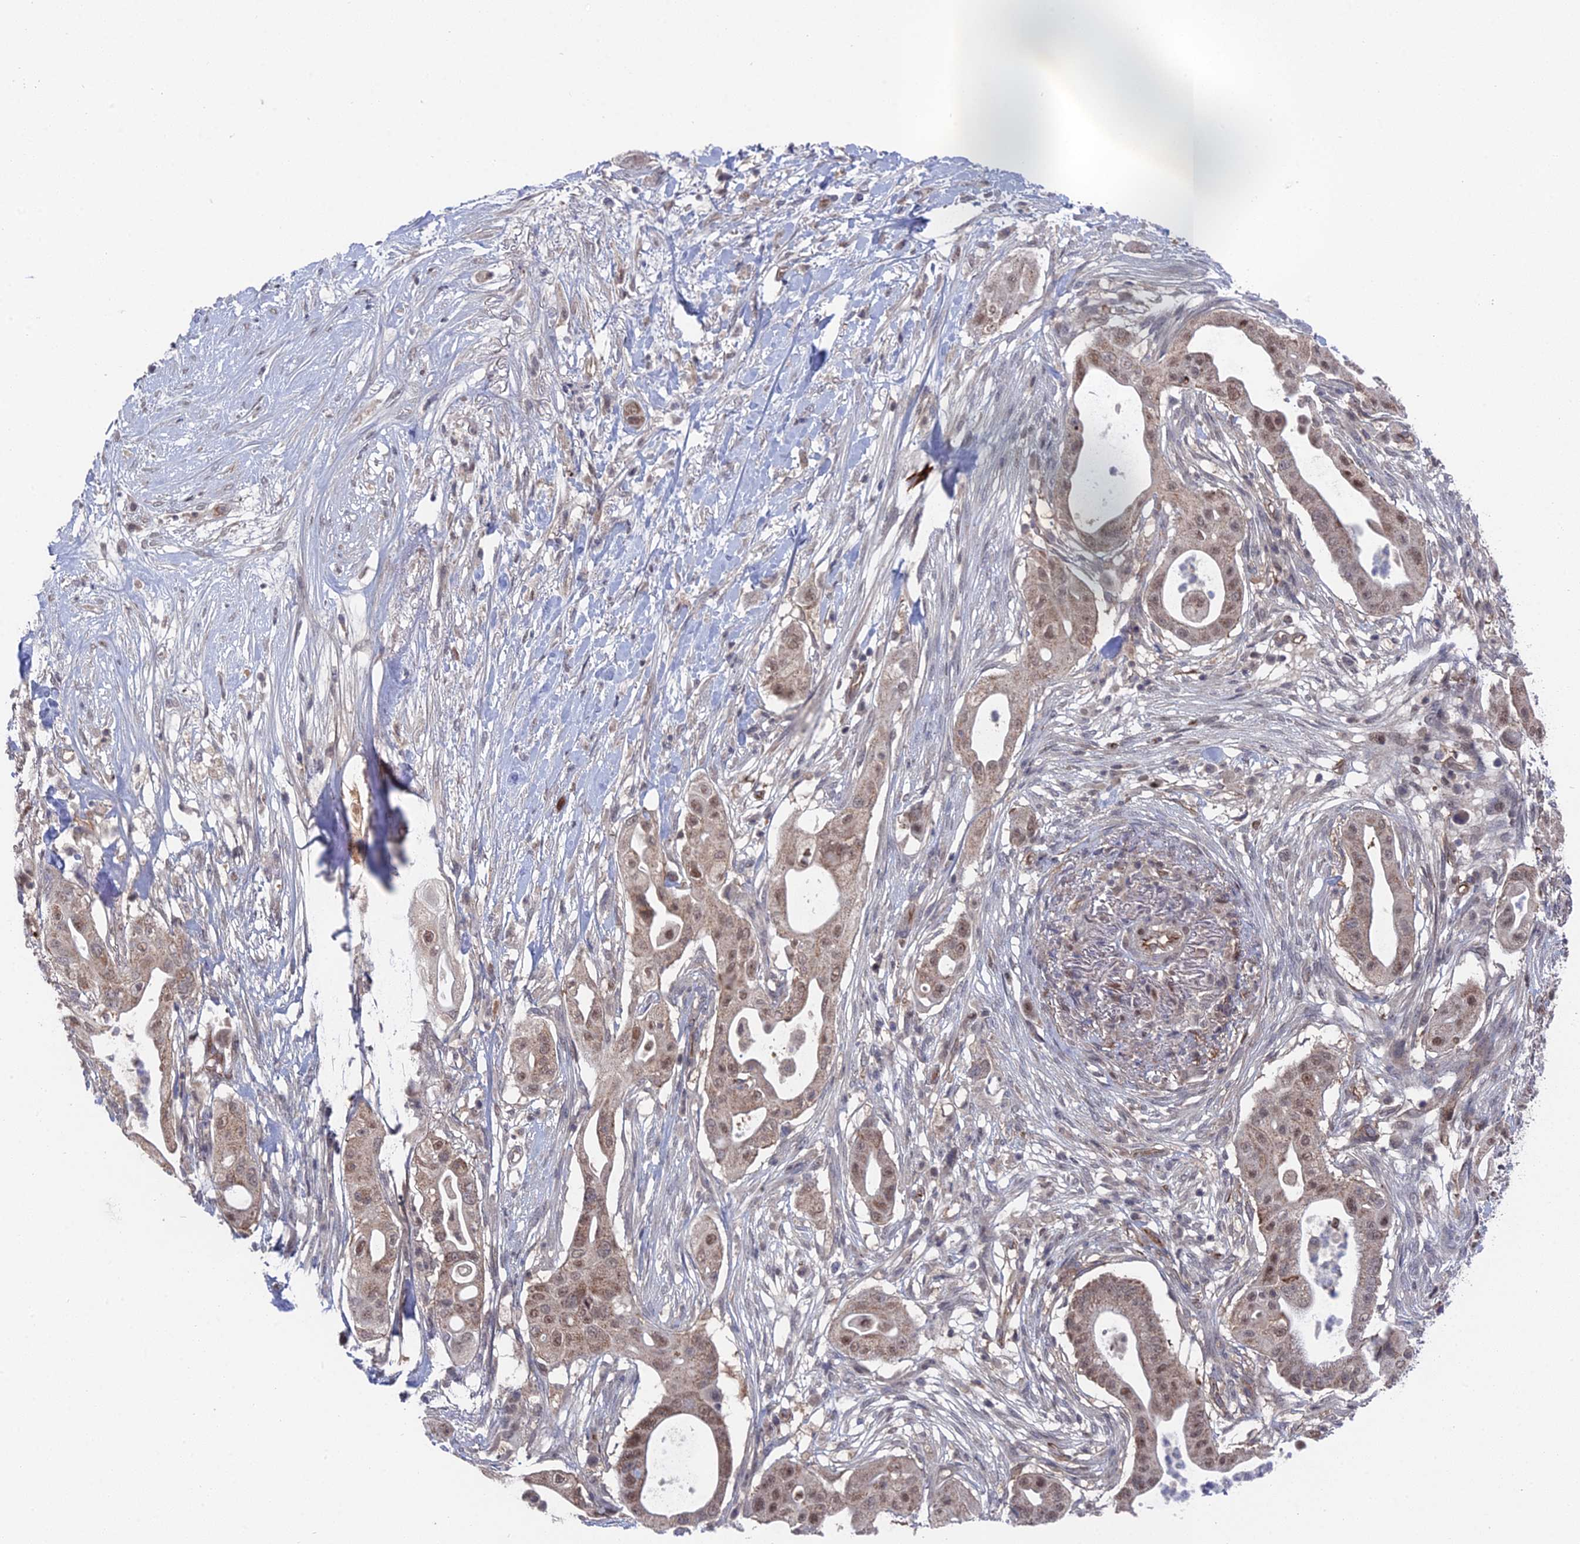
{"staining": {"intensity": "moderate", "quantity": "25%-75%", "location": "cytoplasmic/membranous,nuclear"}, "tissue": "pancreatic cancer", "cell_type": "Tumor cells", "image_type": "cancer", "snomed": [{"axis": "morphology", "description": "Adenocarcinoma, NOS"}, {"axis": "topography", "description": "Pancreas"}], "caption": "A photomicrograph of human pancreatic adenocarcinoma stained for a protein displays moderate cytoplasmic/membranous and nuclear brown staining in tumor cells.", "gene": "UNC5D", "patient": {"sex": "male", "age": 68}}